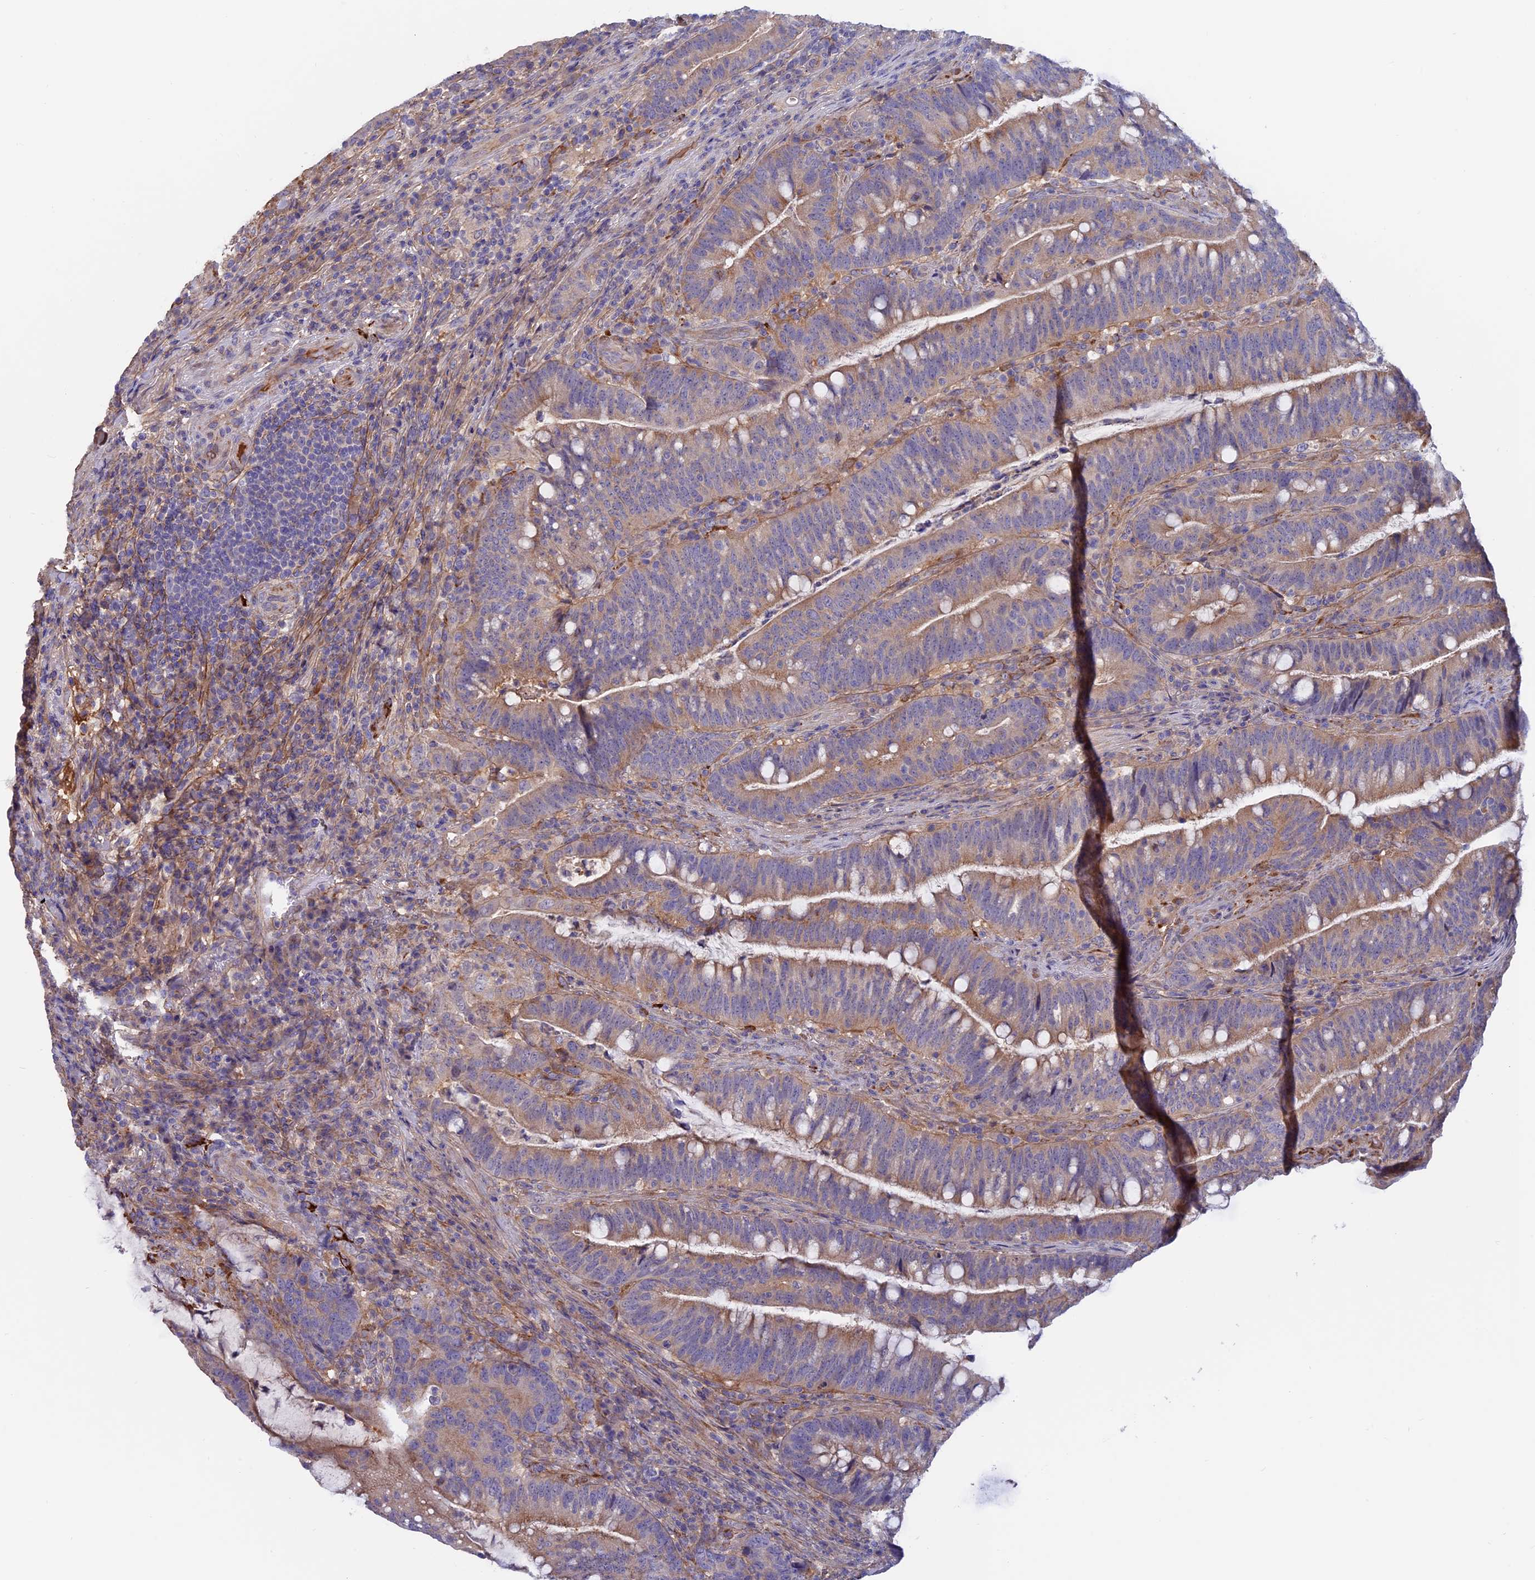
{"staining": {"intensity": "moderate", "quantity": "25%-75%", "location": "cytoplasmic/membranous"}, "tissue": "colorectal cancer", "cell_type": "Tumor cells", "image_type": "cancer", "snomed": [{"axis": "morphology", "description": "Adenocarcinoma, NOS"}, {"axis": "topography", "description": "Colon"}], "caption": "A brown stain shows moderate cytoplasmic/membranous positivity of a protein in human colorectal cancer (adenocarcinoma) tumor cells.", "gene": "COL4A3", "patient": {"sex": "female", "age": 66}}